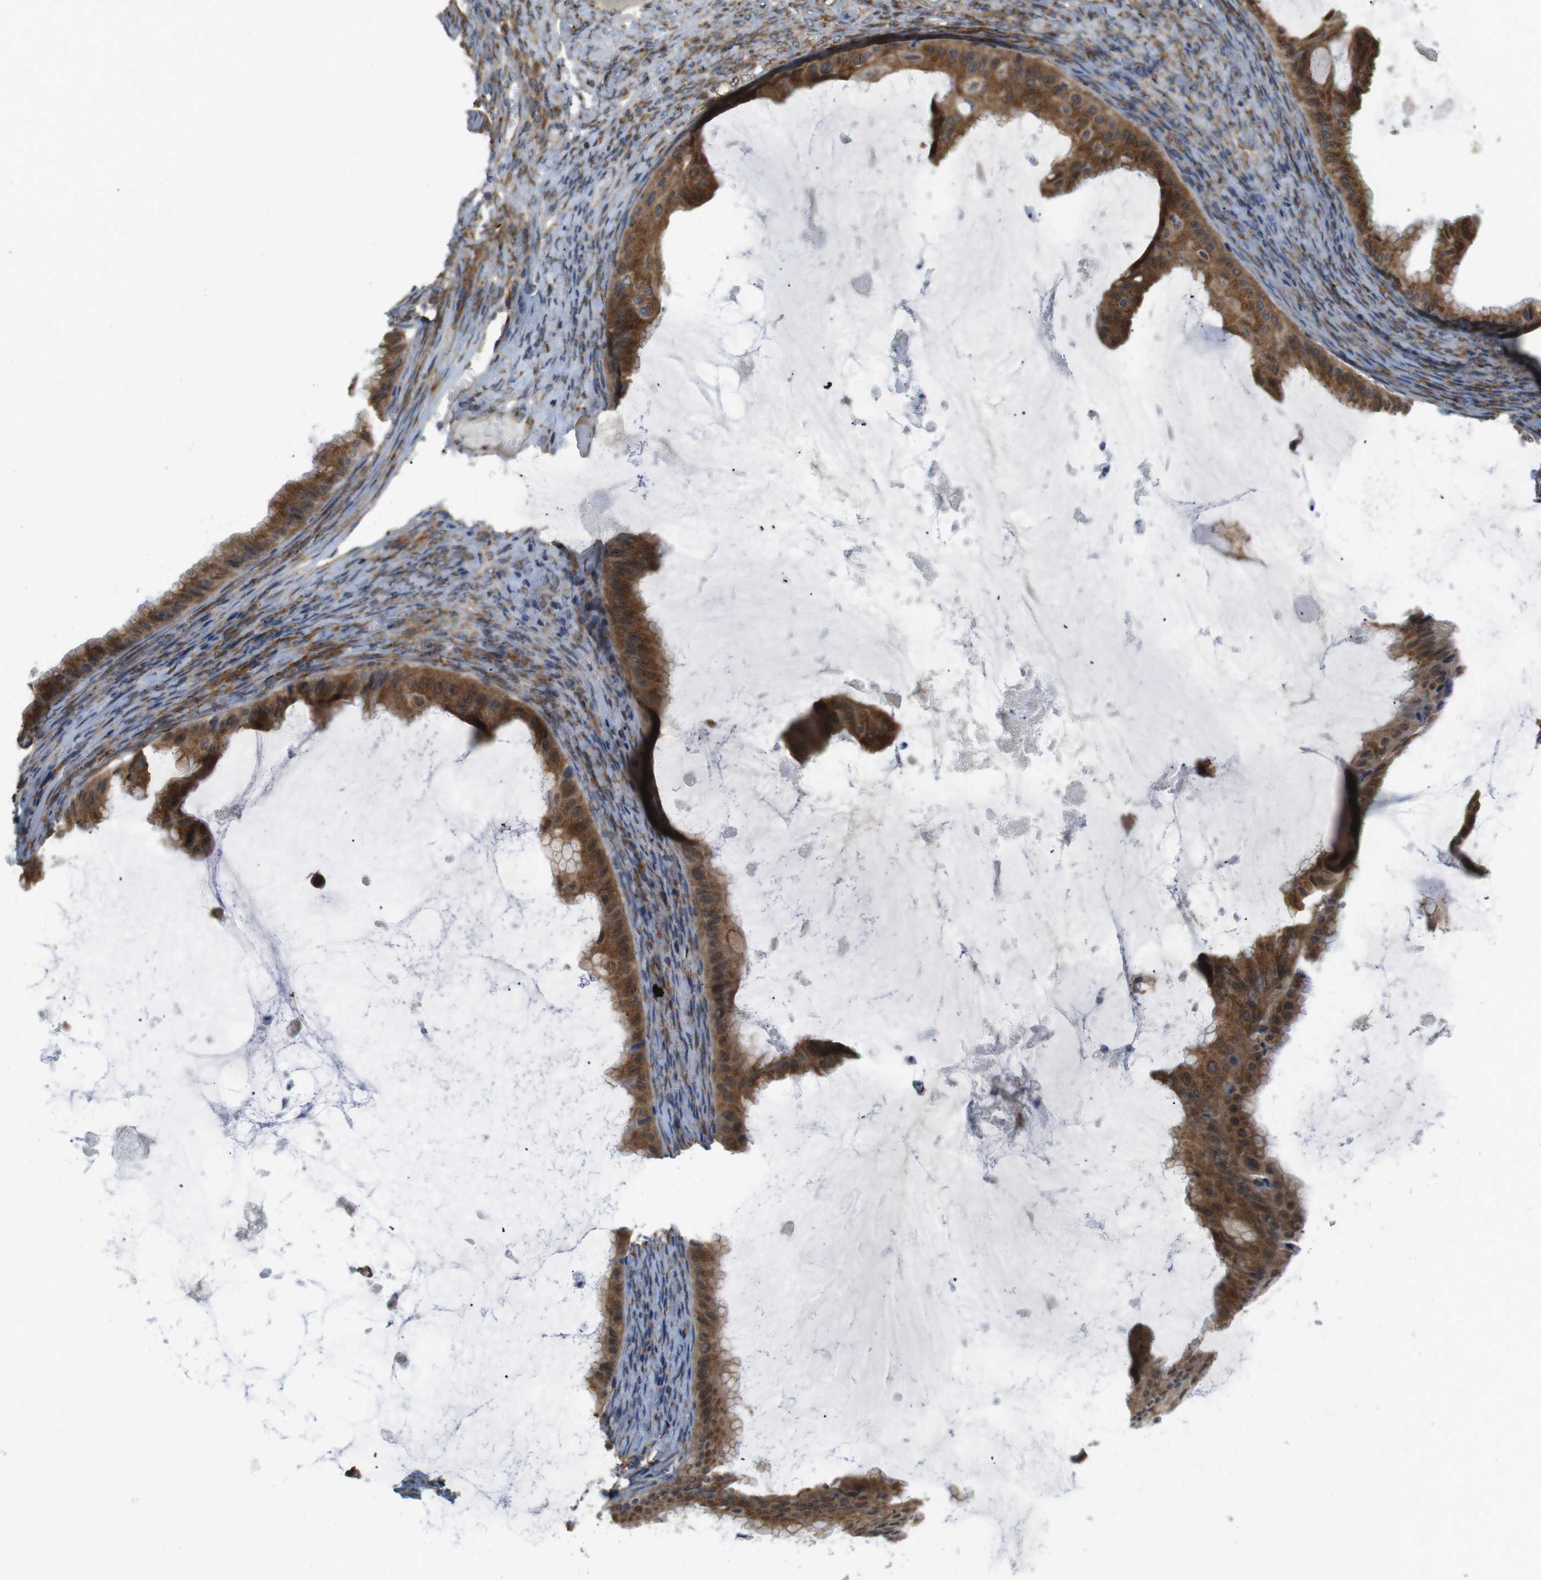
{"staining": {"intensity": "strong", "quantity": ">75%", "location": "cytoplasmic/membranous"}, "tissue": "ovarian cancer", "cell_type": "Tumor cells", "image_type": "cancer", "snomed": [{"axis": "morphology", "description": "Cystadenocarcinoma, mucinous, NOS"}, {"axis": "topography", "description": "Ovary"}], "caption": "High-magnification brightfield microscopy of ovarian cancer stained with DAB (brown) and counterstained with hematoxylin (blue). tumor cells exhibit strong cytoplasmic/membranous positivity is identified in about>75% of cells.", "gene": "TMEM143", "patient": {"sex": "female", "age": 61}}